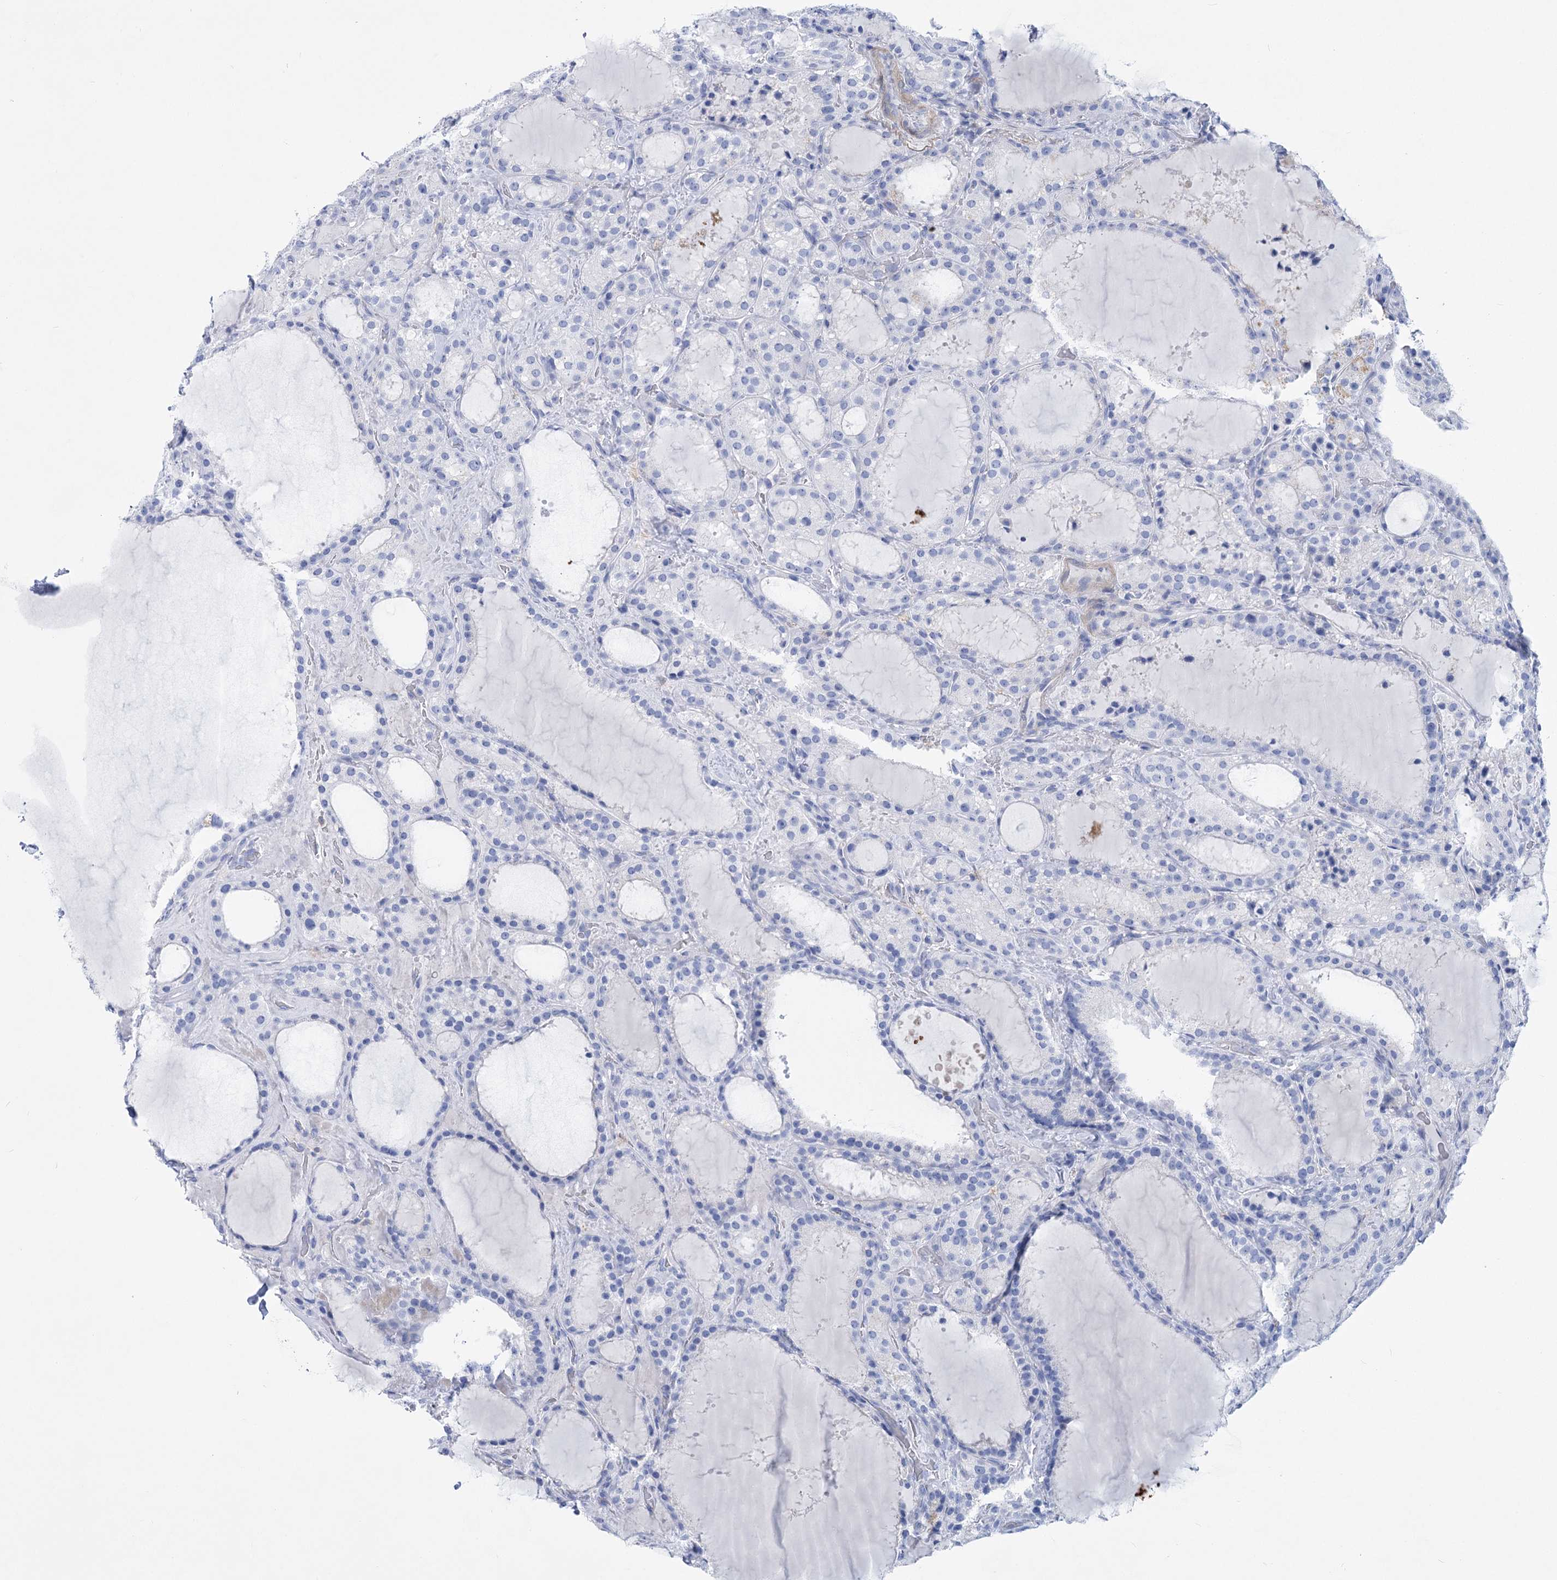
{"staining": {"intensity": "negative", "quantity": "none", "location": "none"}, "tissue": "thyroid cancer", "cell_type": "Tumor cells", "image_type": "cancer", "snomed": [{"axis": "morphology", "description": "Papillary adenocarcinoma, NOS"}, {"axis": "topography", "description": "Thyroid gland"}], "caption": "A micrograph of thyroid cancer stained for a protein reveals no brown staining in tumor cells.", "gene": "PCDHA1", "patient": {"sex": "male", "age": 77}}